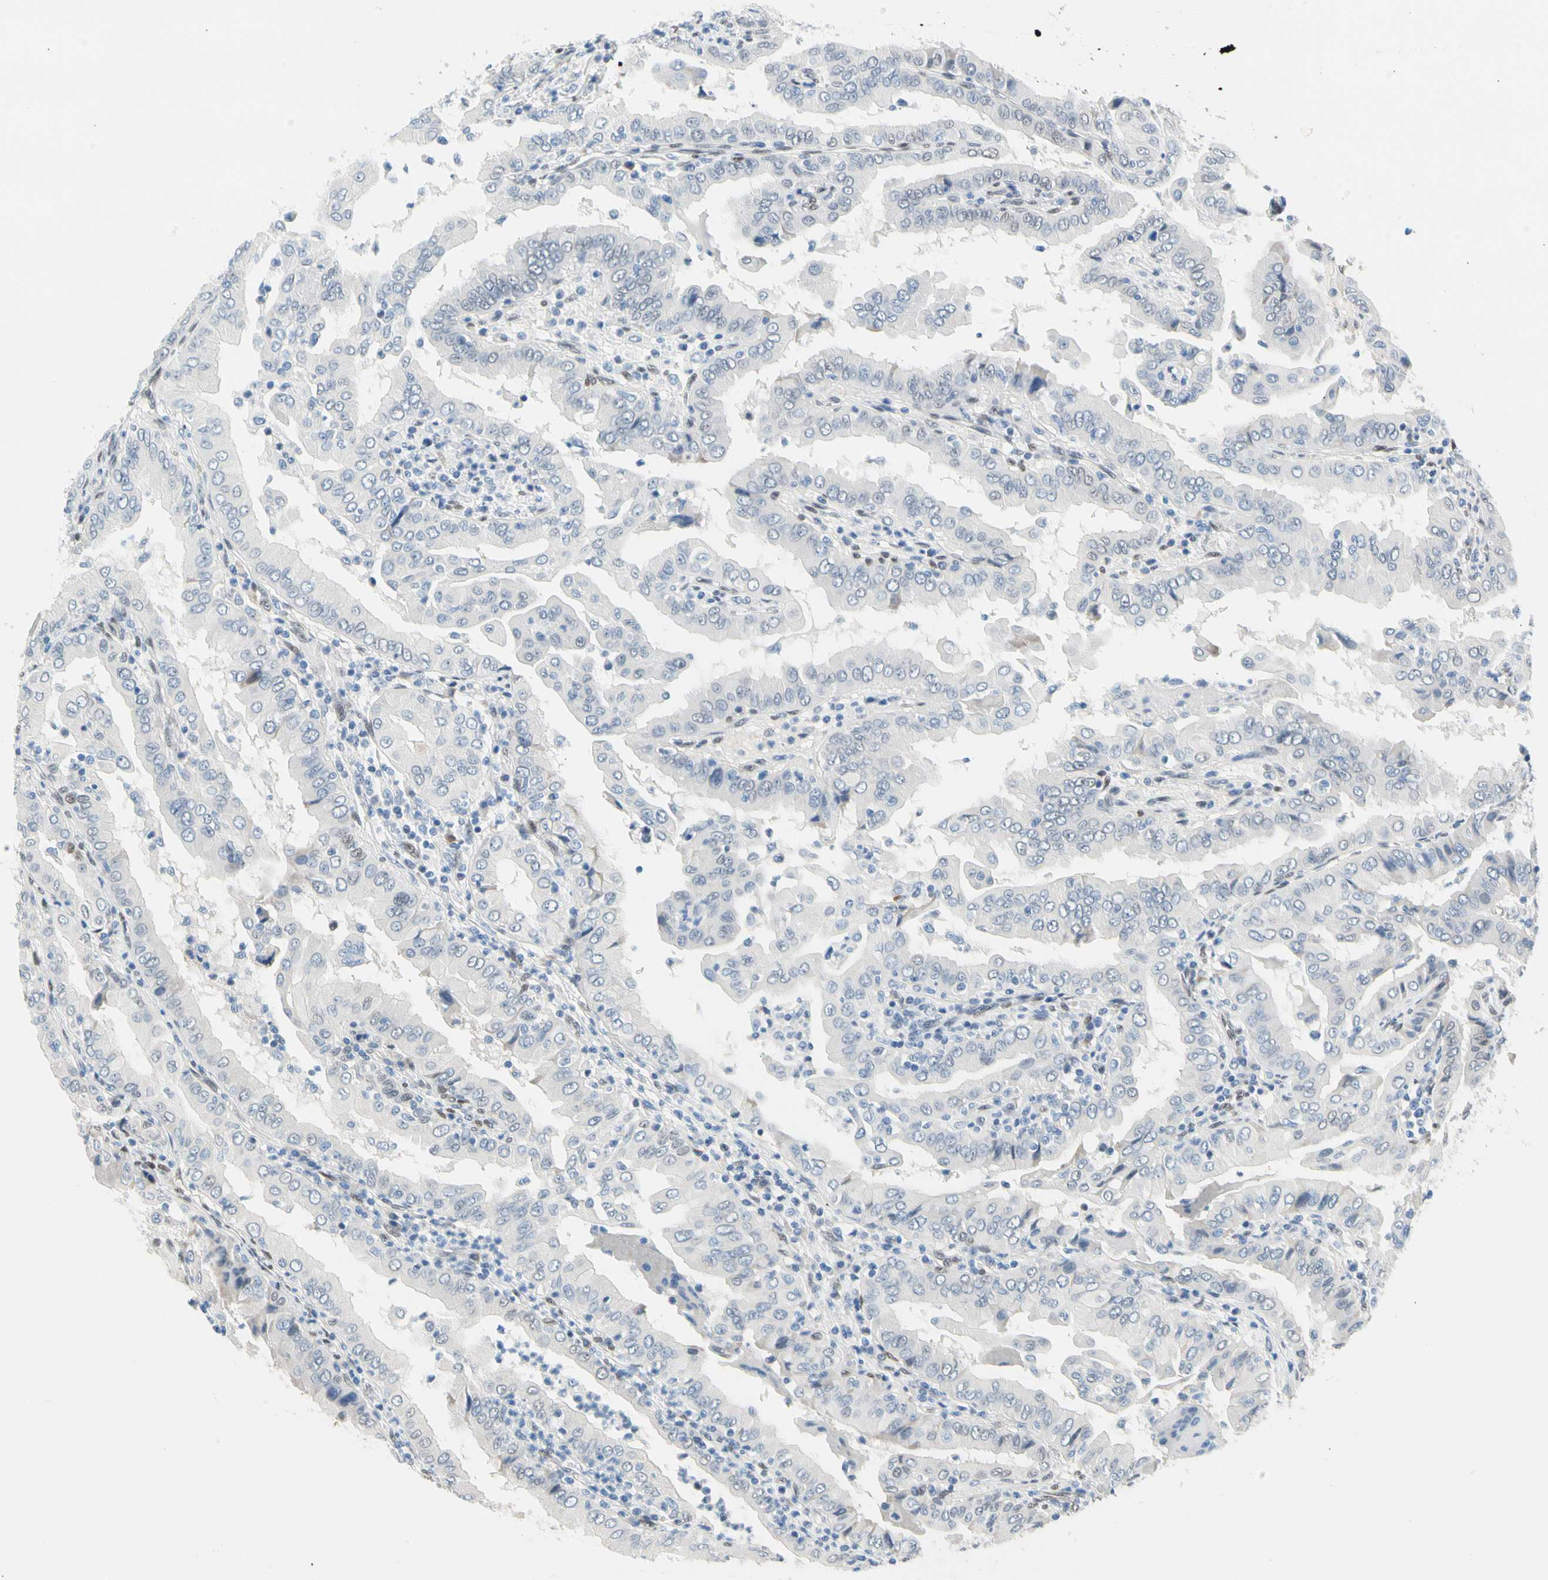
{"staining": {"intensity": "weak", "quantity": "<25%", "location": "nuclear"}, "tissue": "thyroid cancer", "cell_type": "Tumor cells", "image_type": "cancer", "snomed": [{"axis": "morphology", "description": "Papillary adenocarcinoma, NOS"}, {"axis": "topography", "description": "Thyroid gland"}], "caption": "Immunohistochemistry (IHC) of human thyroid cancer exhibits no expression in tumor cells.", "gene": "NFIA", "patient": {"sex": "male", "age": 33}}